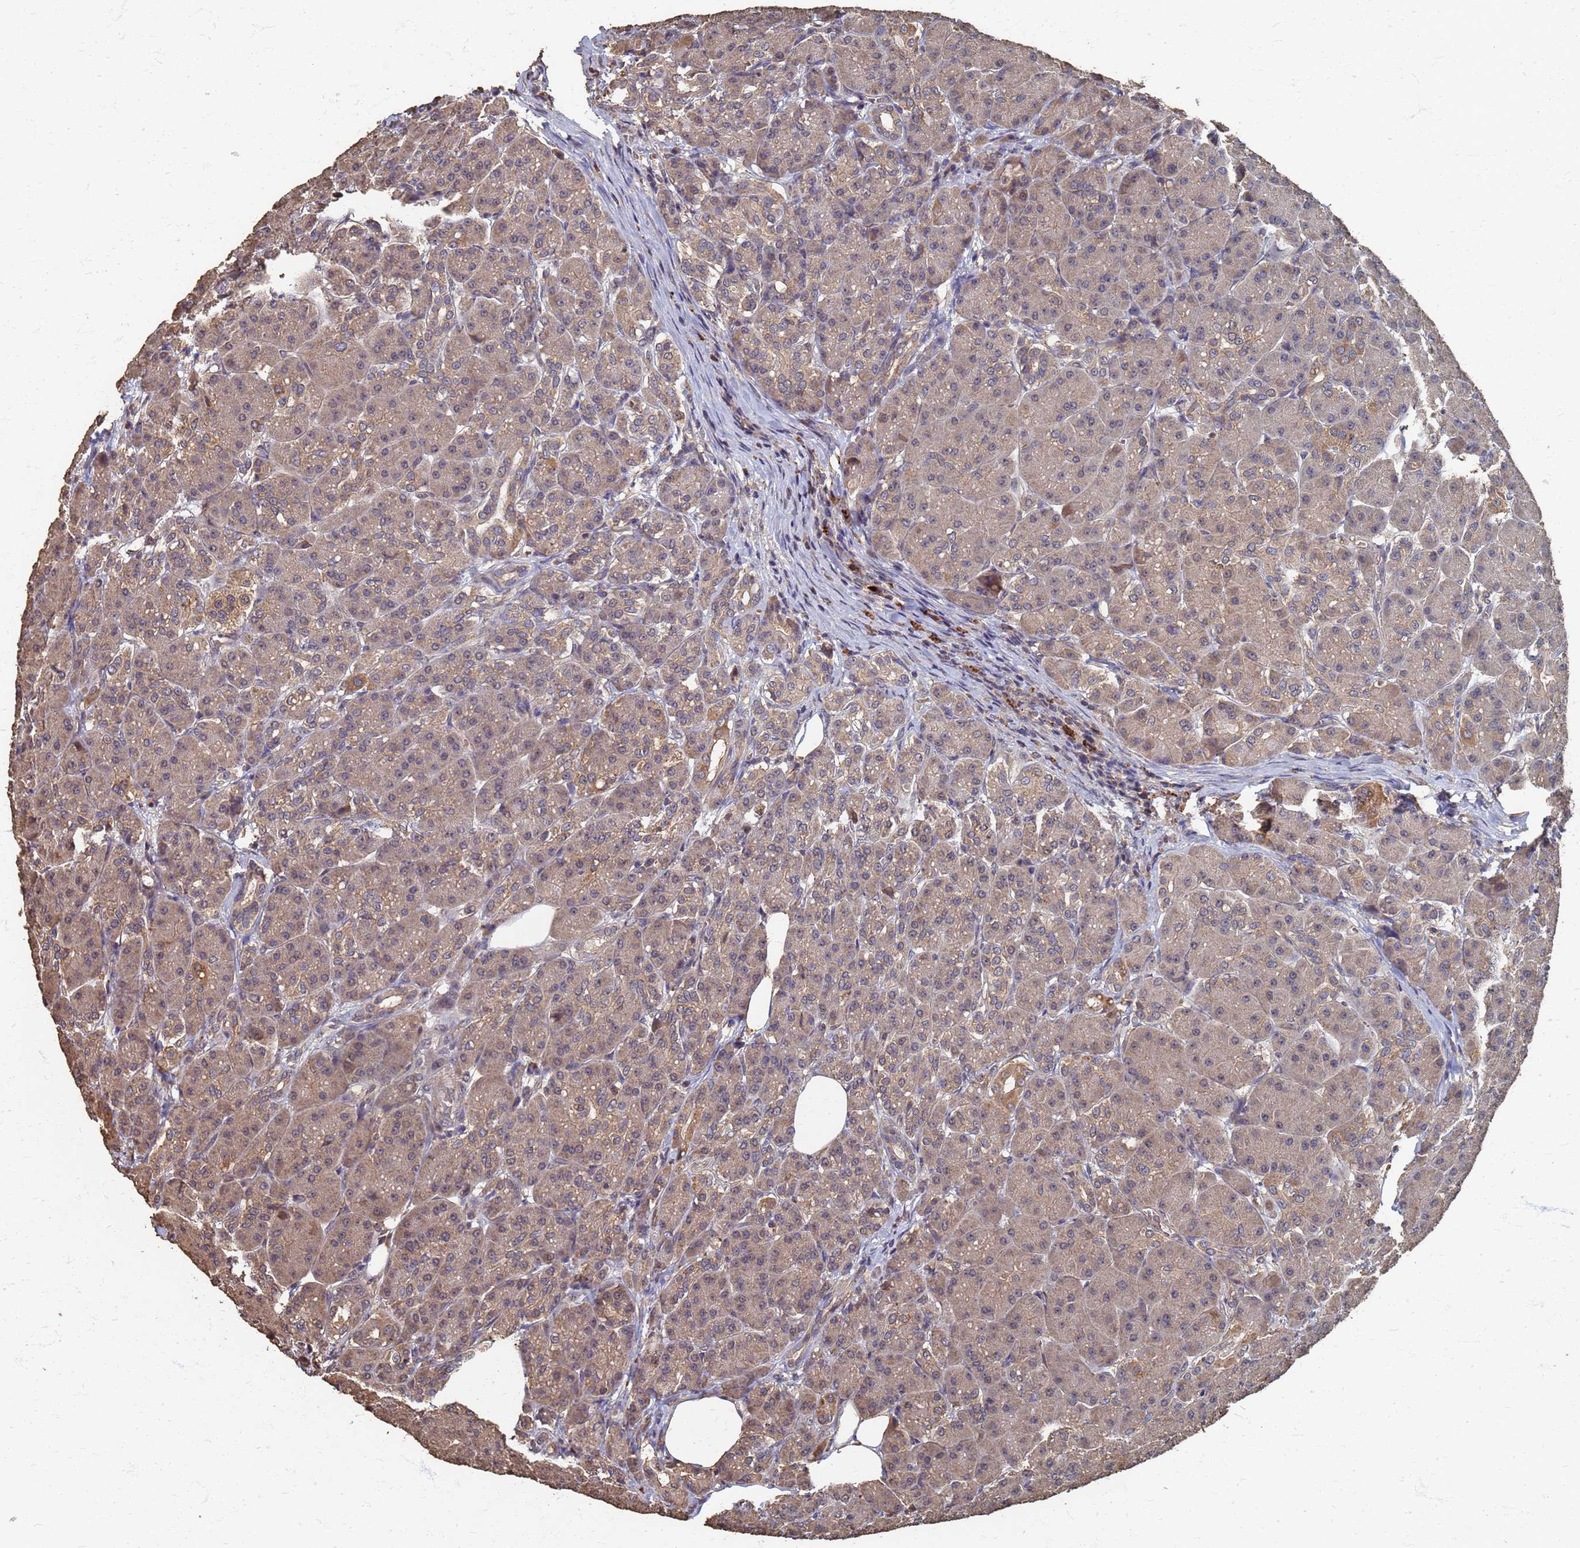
{"staining": {"intensity": "moderate", "quantity": "25%-75%", "location": "cytoplasmic/membranous"}, "tissue": "pancreas", "cell_type": "Exocrine glandular cells", "image_type": "normal", "snomed": [{"axis": "morphology", "description": "Normal tissue, NOS"}, {"axis": "topography", "description": "Pancreas"}], "caption": "Immunohistochemical staining of unremarkable human pancreas demonstrates 25%-75% levels of moderate cytoplasmic/membranous protein positivity in about 25%-75% of exocrine glandular cells.", "gene": "DPH5", "patient": {"sex": "male", "age": 63}}